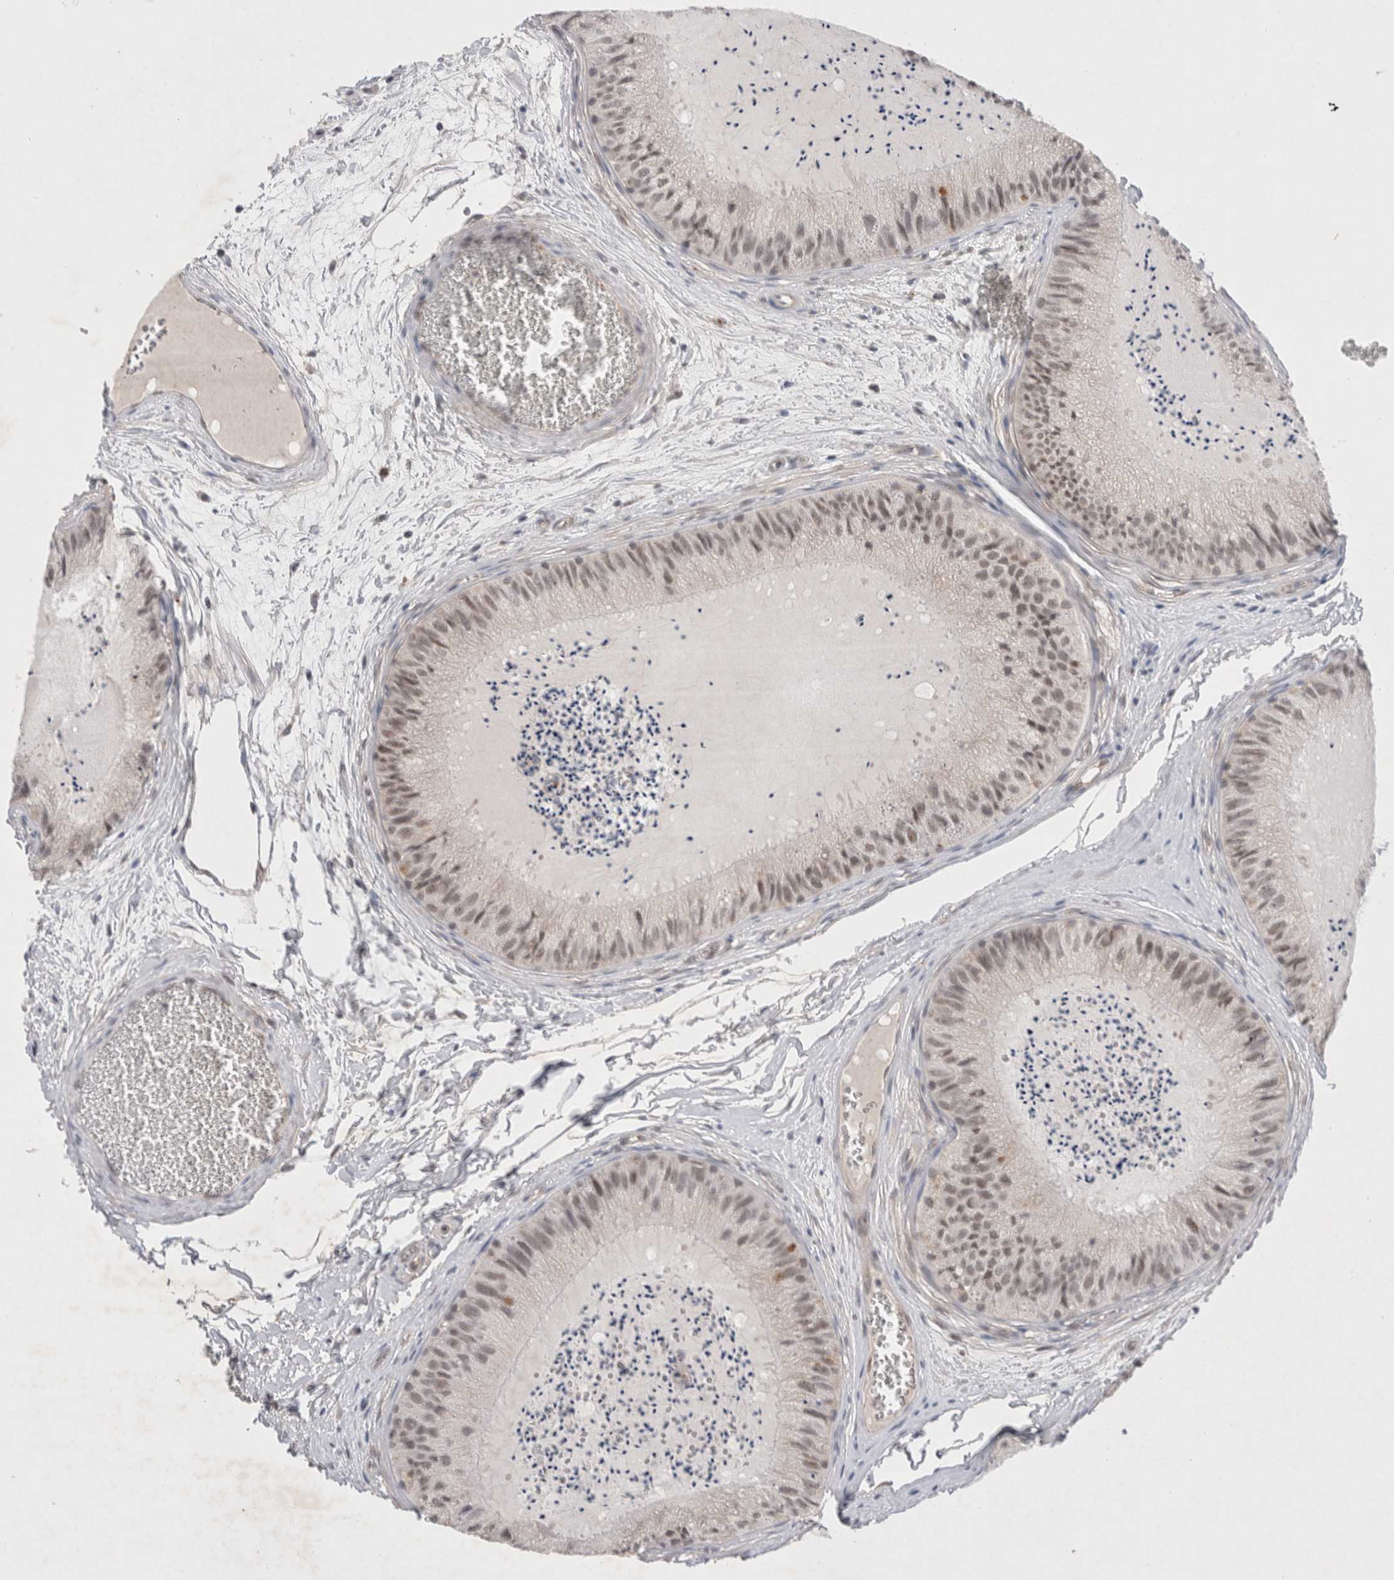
{"staining": {"intensity": "weak", "quantity": ">75%", "location": "nuclear"}, "tissue": "epididymis", "cell_type": "Glandular cells", "image_type": "normal", "snomed": [{"axis": "morphology", "description": "Normal tissue, NOS"}, {"axis": "topography", "description": "Epididymis"}], "caption": "Immunohistochemical staining of unremarkable human epididymis shows low levels of weak nuclear expression in about >75% of glandular cells.", "gene": "BICD2", "patient": {"sex": "male", "age": 31}}